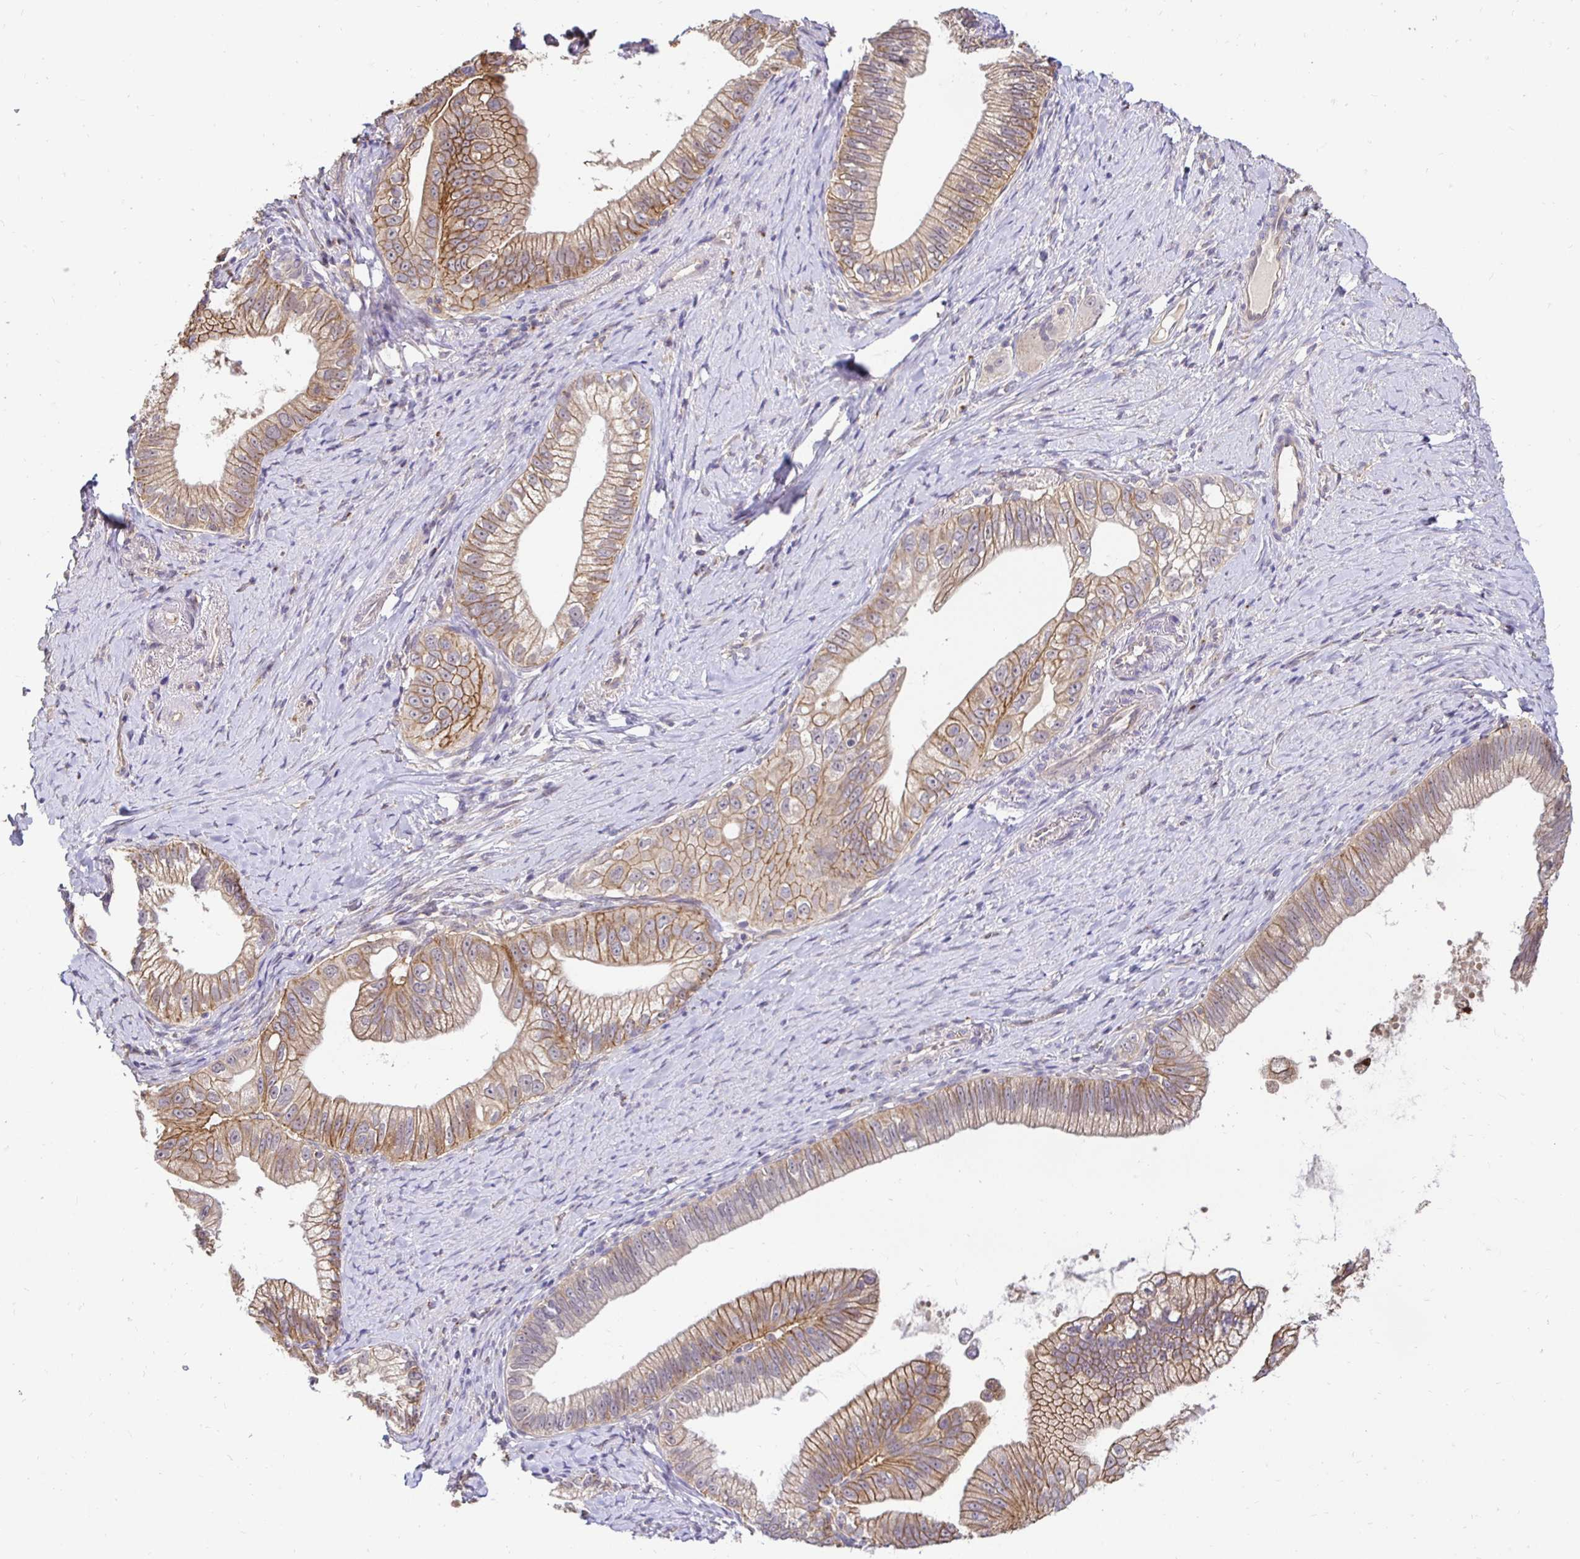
{"staining": {"intensity": "moderate", "quantity": ">75%", "location": "cytoplasmic/membranous"}, "tissue": "pancreatic cancer", "cell_type": "Tumor cells", "image_type": "cancer", "snomed": [{"axis": "morphology", "description": "Adenocarcinoma, NOS"}, {"axis": "topography", "description": "Pancreas"}], "caption": "The micrograph exhibits immunohistochemical staining of pancreatic cancer. There is moderate cytoplasmic/membranous positivity is identified in approximately >75% of tumor cells.", "gene": "SLC9A1", "patient": {"sex": "male", "age": 70}}